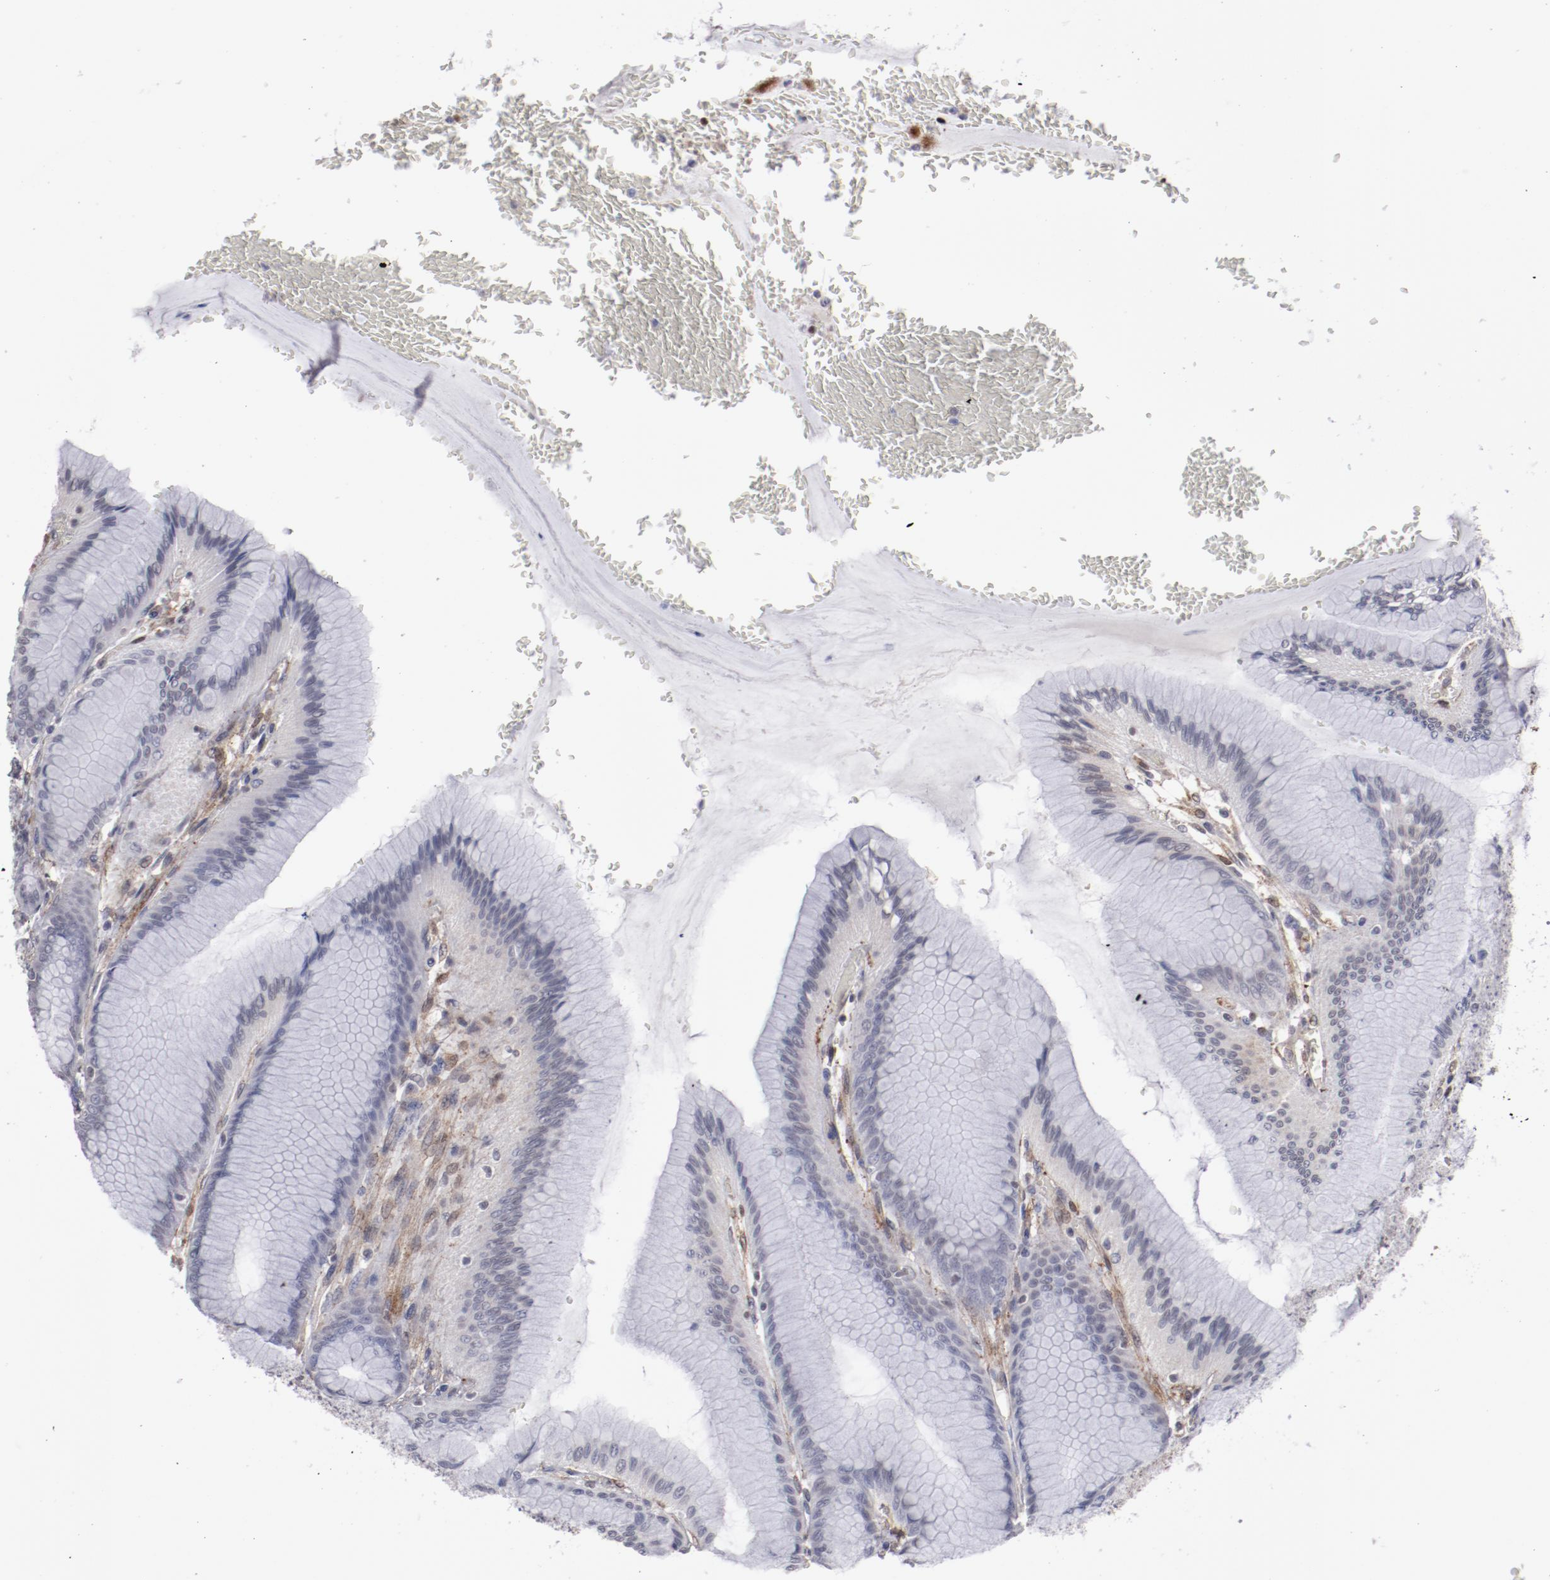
{"staining": {"intensity": "negative", "quantity": "none", "location": "none"}, "tissue": "stomach", "cell_type": "Glandular cells", "image_type": "normal", "snomed": [{"axis": "morphology", "description": "Normal tissue, NOS"}, {"axis": "morphology", "description": "Adenocarcinoma, NOS"}, {"axis": "topography", "description": "Stomach"}, {"axis": "topography", "description": "Stomach, lower"}], "caption": "High power microscopy micrograph of an IHC image of normal stomach, revealing no significant staining in glandular cells. Nuclei are stained in blue.", "gene": "LEF1", "patient": {"sex": "female", "age": 65}}